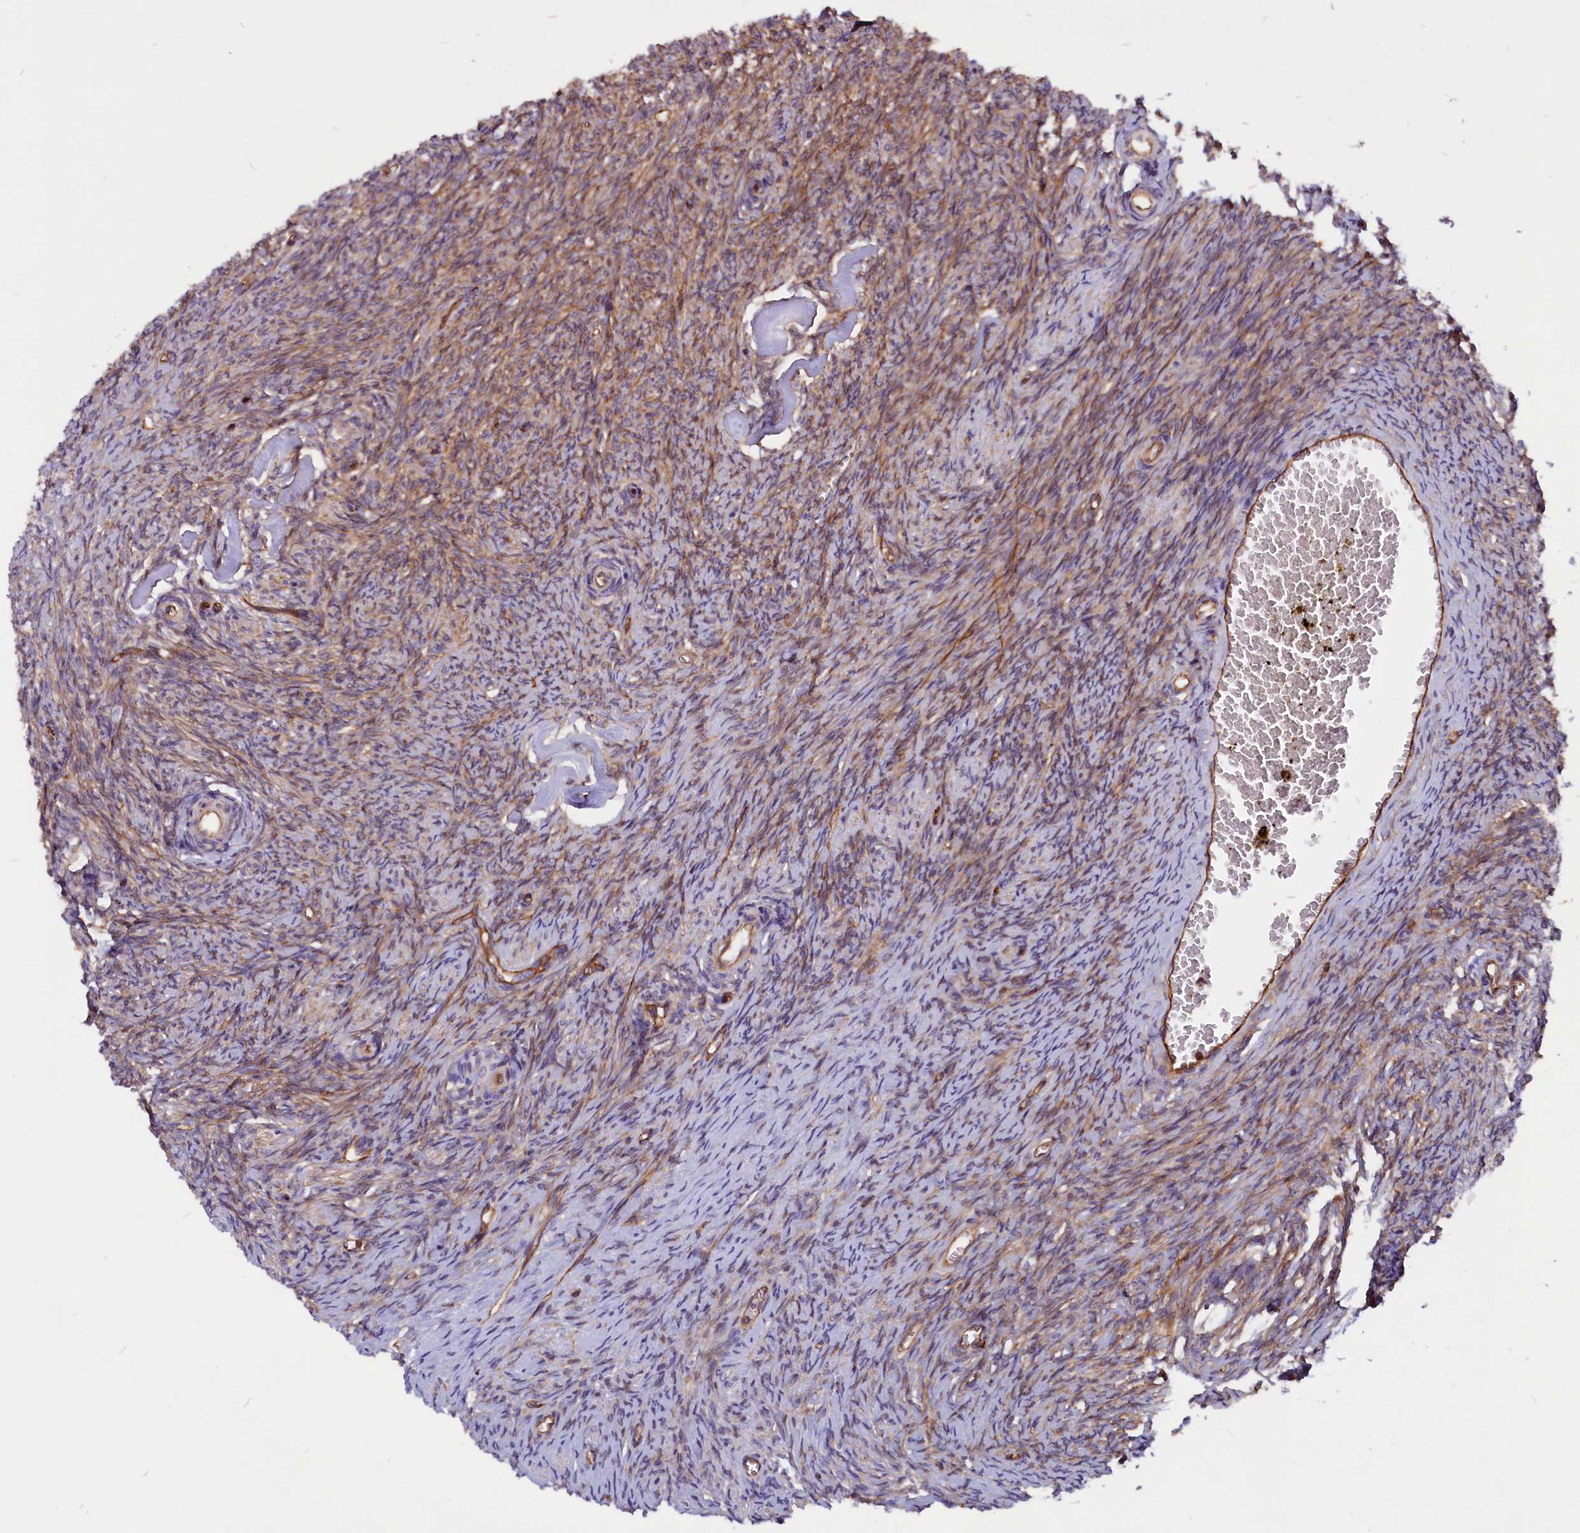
{"staining": {"intensity": "moderate", "quantity": "25%-75%", "location": "cytoplasmic/membranous"}, "tissue": "ovary", "cell_type": "Ovarian stroma cells", "image_type": "normal", "snomed": [{"axis": "morphology", "description": "Normal tissue, NOS"}, {"axis": "topography", "description": "Ovary"}], "caption": "Immunohistochemical staining of benign human ovary displays medium levels of moderate cytoplasmic/membranous positivity in about 25%-75% of ovarian stroma cells.", "gene": "ZNF749", "patient": {"sex": "female", "age": 44}}